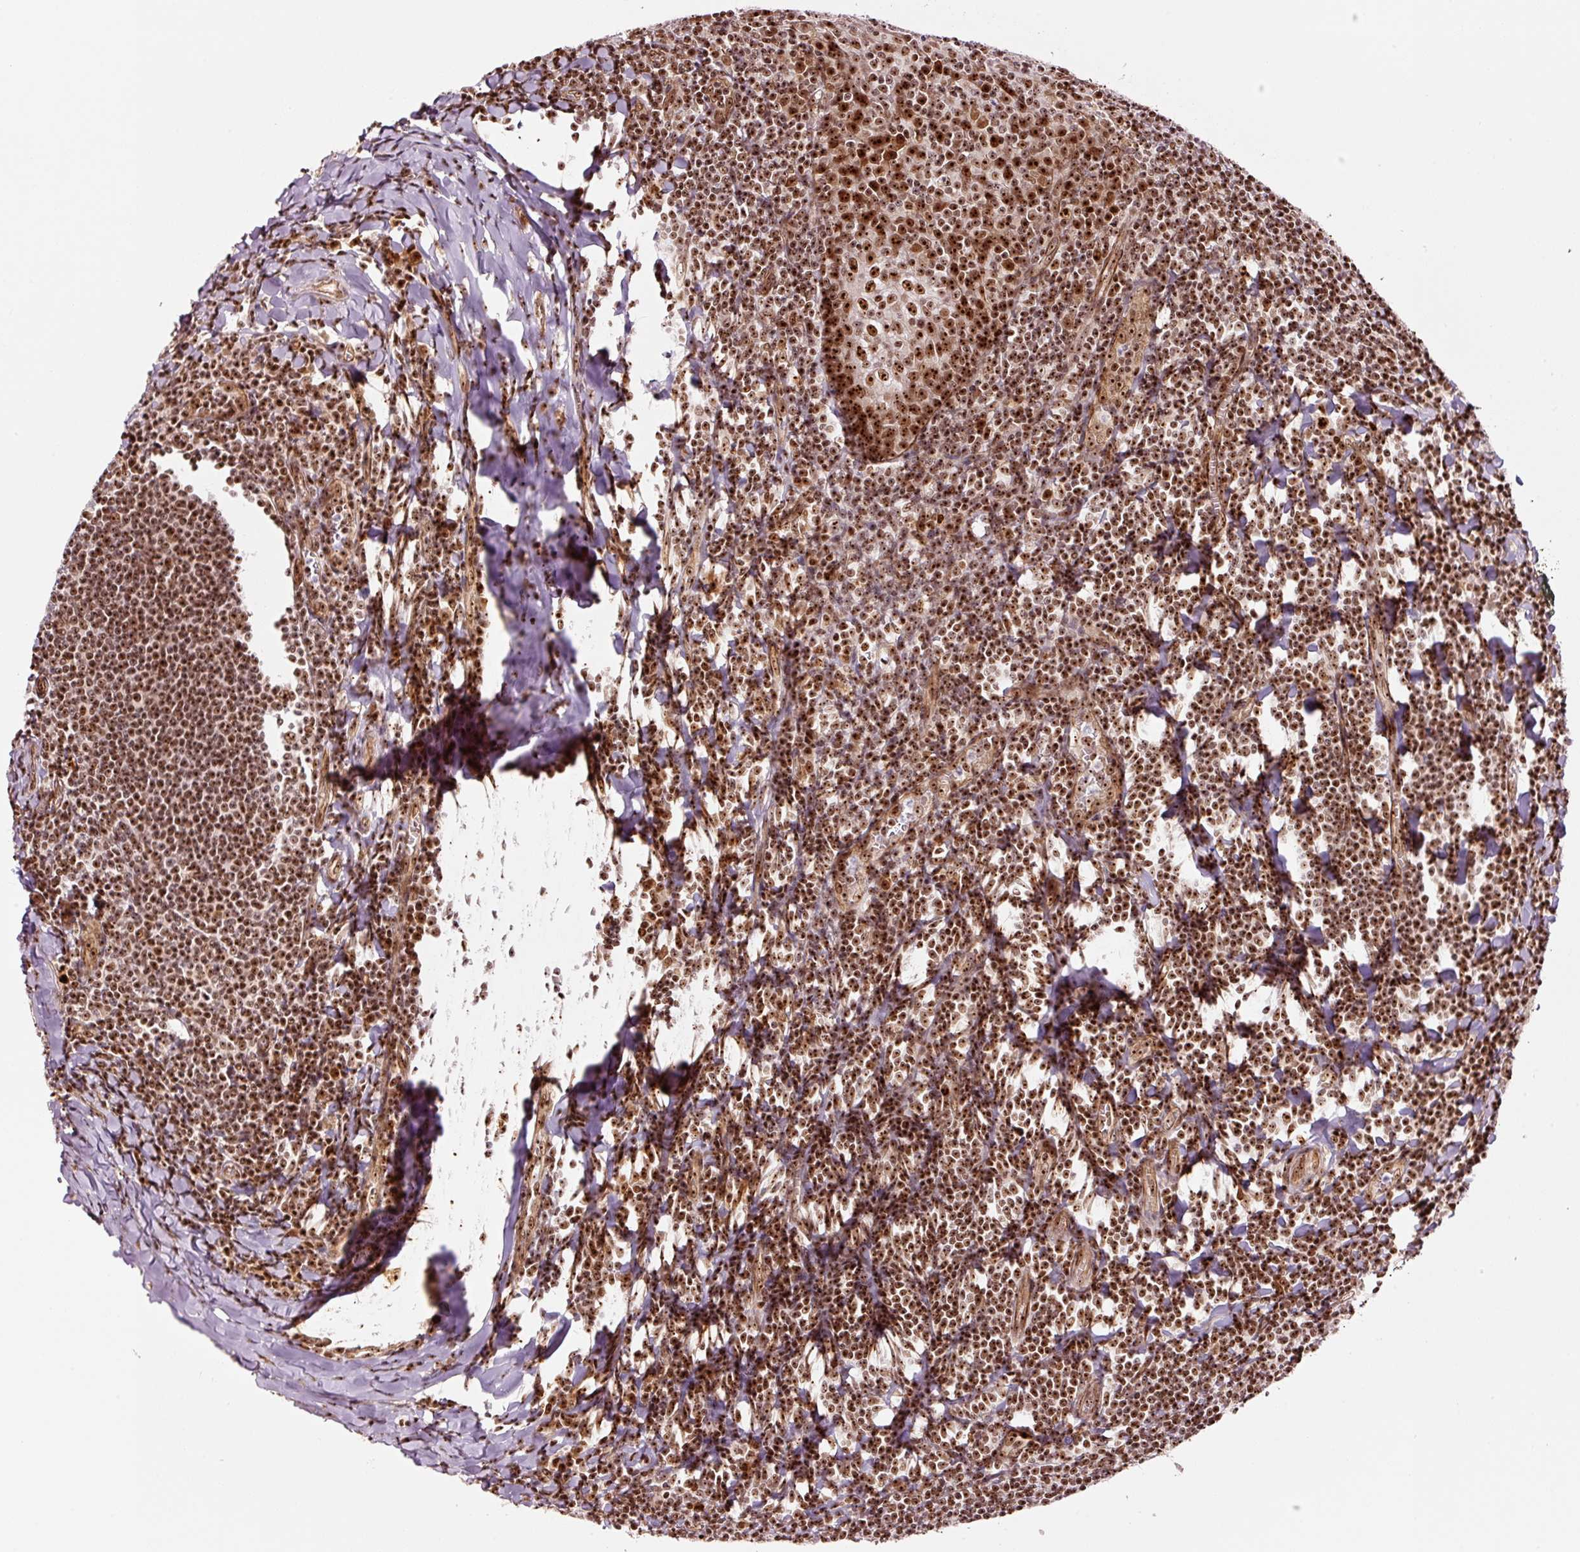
{"staining": {"intensity": "strong", "quantity": ">75%", "location": "nuclear"}, "tissue": "tonsil", "cell_type": "Germinal center cells", "image_type": "normal", "snomed": [{"axis": "morphology", "description": "Normal tissue, NOS"}, {"axis": "topography", "description": "Tonsil"}], "caption": "About >75% of germinal center cells in unremarkable tonsil display strong nuclear protein positivity as visualized by brown immunohistochemical staining.", "gene": "GNL3", "patient": {"sex": "male", "age": 27}}